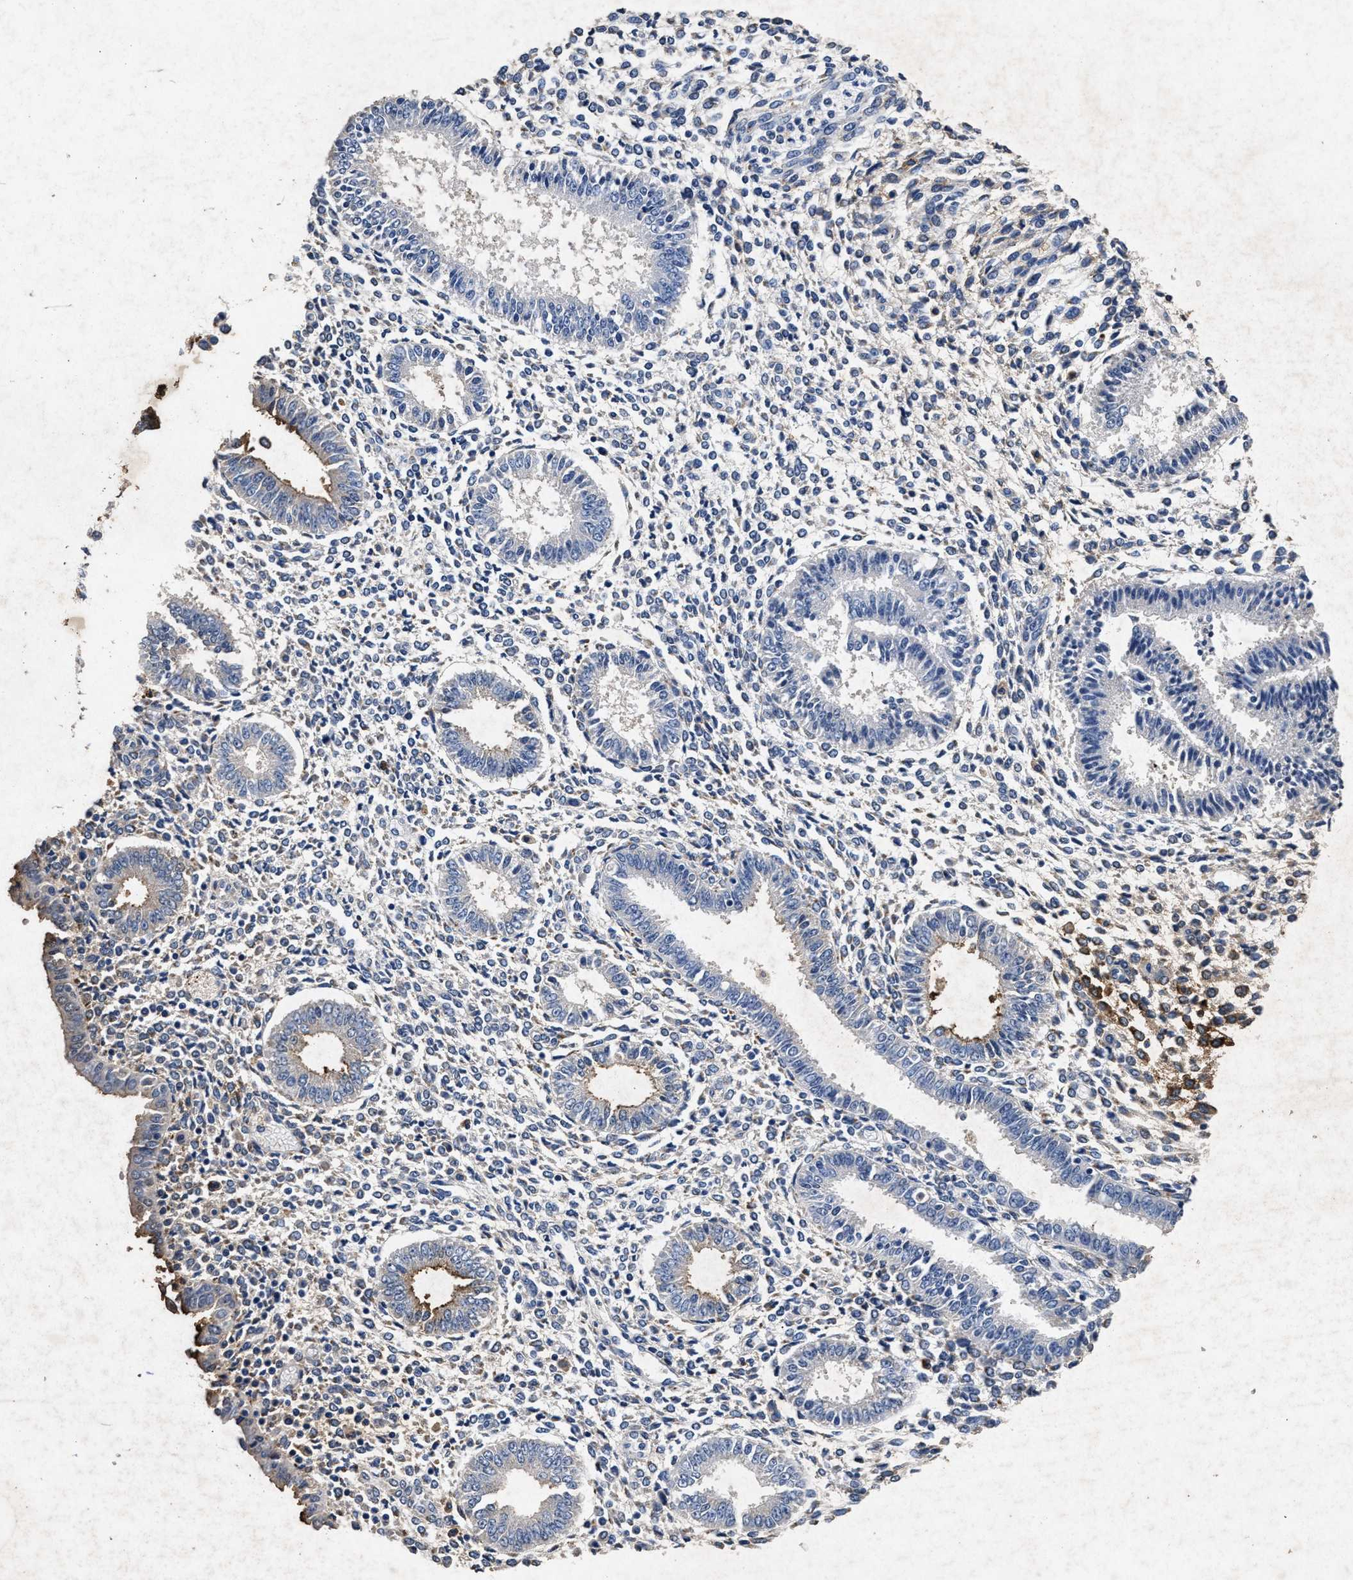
{"staining": {"intensity": "moderate", "quantity": "<25%", "location": "cytoplasmic/membranous"}, "tissue": "endometrium", "cell_type": "Cells in endometrial stroma", "image_type": "normal", "snomed": [{"axis": "morphology", "description": "Normal tissue, NOS"}, {"axis": "topography", "description": "Endometrium"}], "caption": "Protein expression analysis of normal human endometrium reveals moderate cytoplasmic/membranous expression in approximately <25% of cells in endometrial stroma.", "gene": "LTB4R2", "patient": {"sex": "female", "age": 35}}